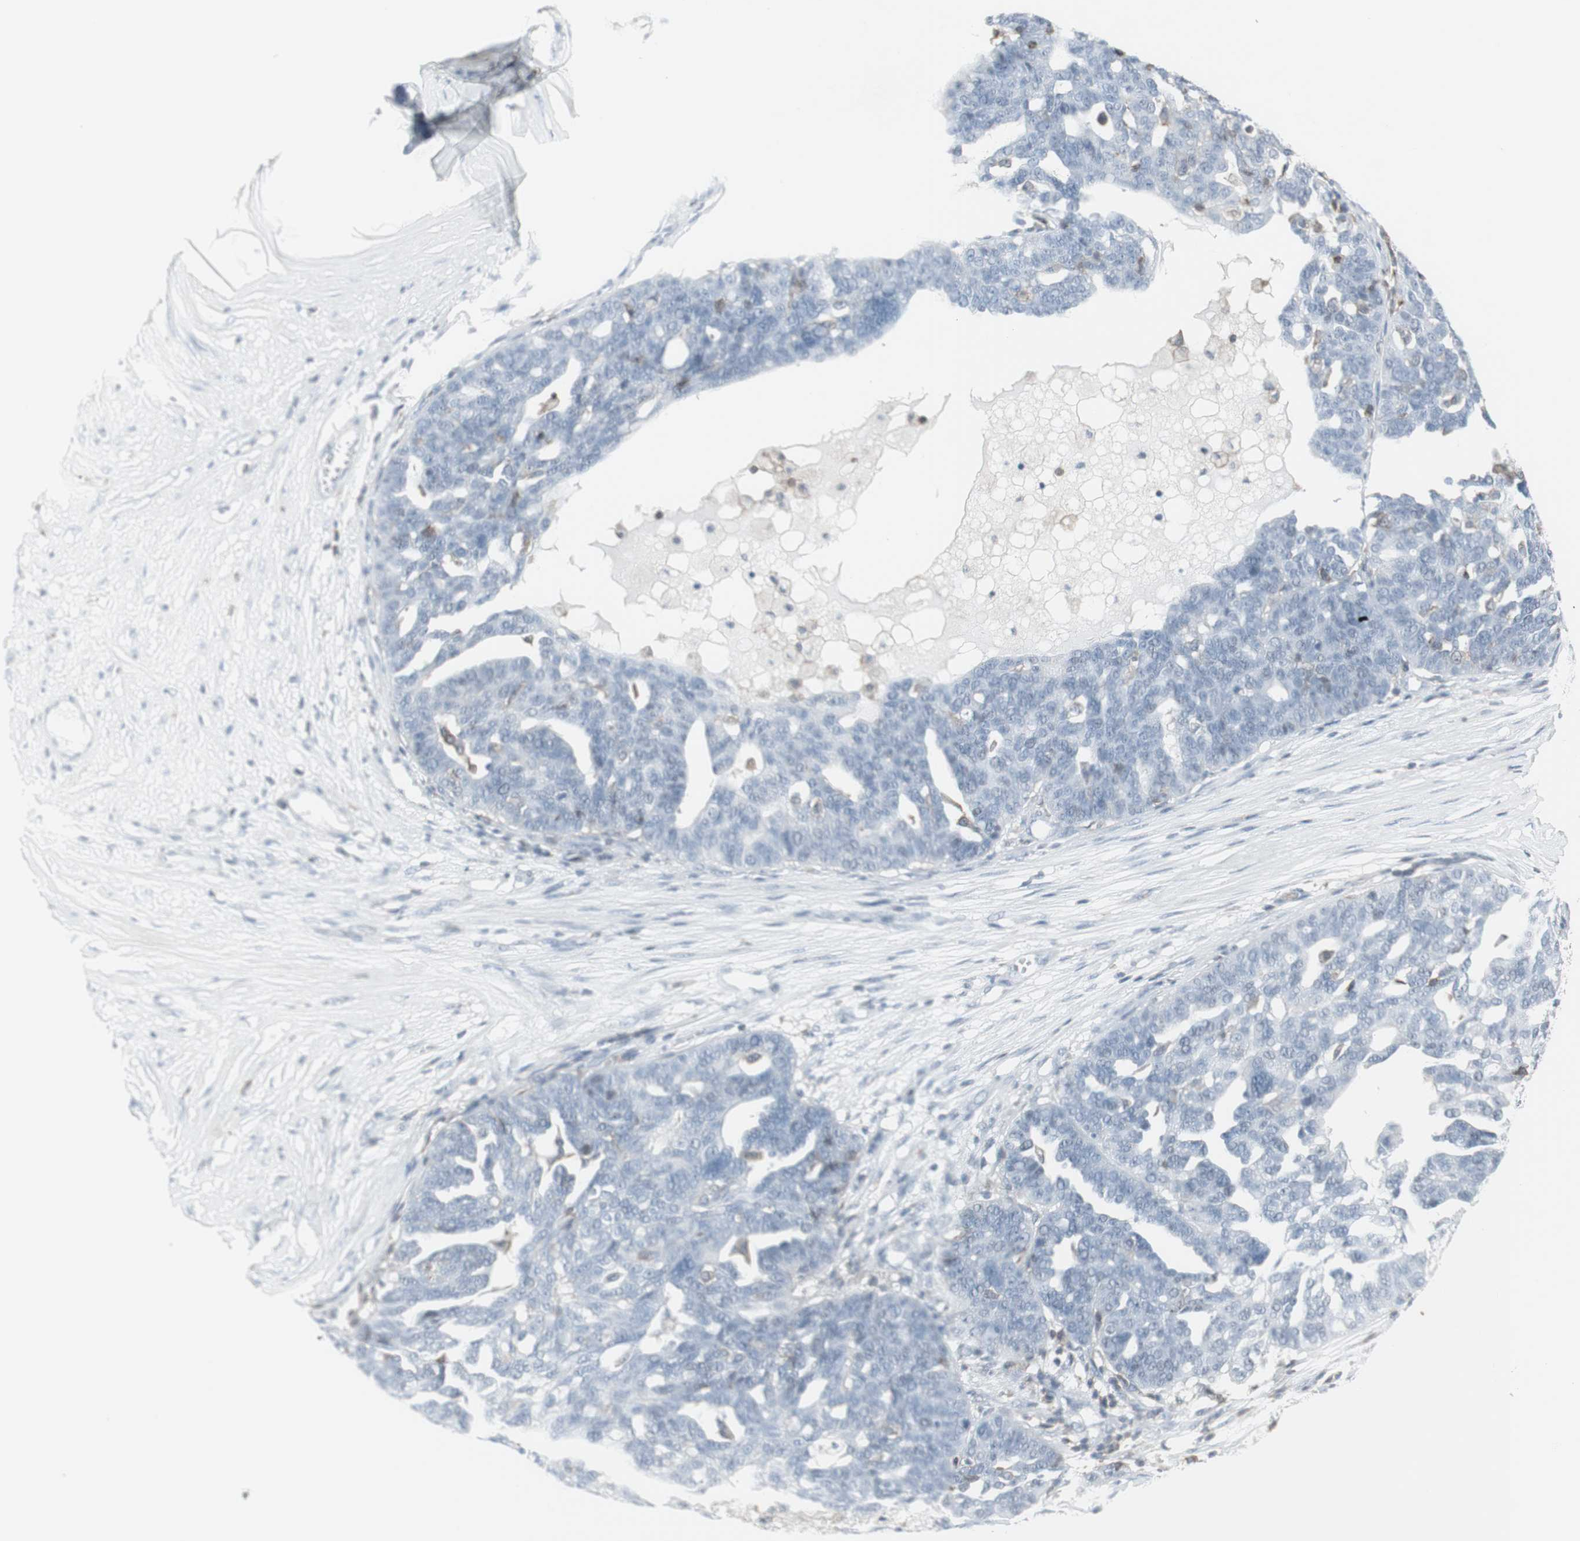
{"staining": {"intensity": "negative", "quantity": "none", "location": "none"}, "tissue": "ovarian cancer", "cell_type": "Tumor cells", "image_type": "cancer", "snomed": [{"axis": "morphology", "description": "Cystadenocarcinoma, serous, NOS"}, {"axis": "topography", "description": "Ovary"}], "caption": "Serous cystadenocarcinoma (ovarian) stained for a protein using immunohistochemistry reveals no staining tumor cells.", "gene": "NRG1", "patient": {"sex": "female", "age": 59}}